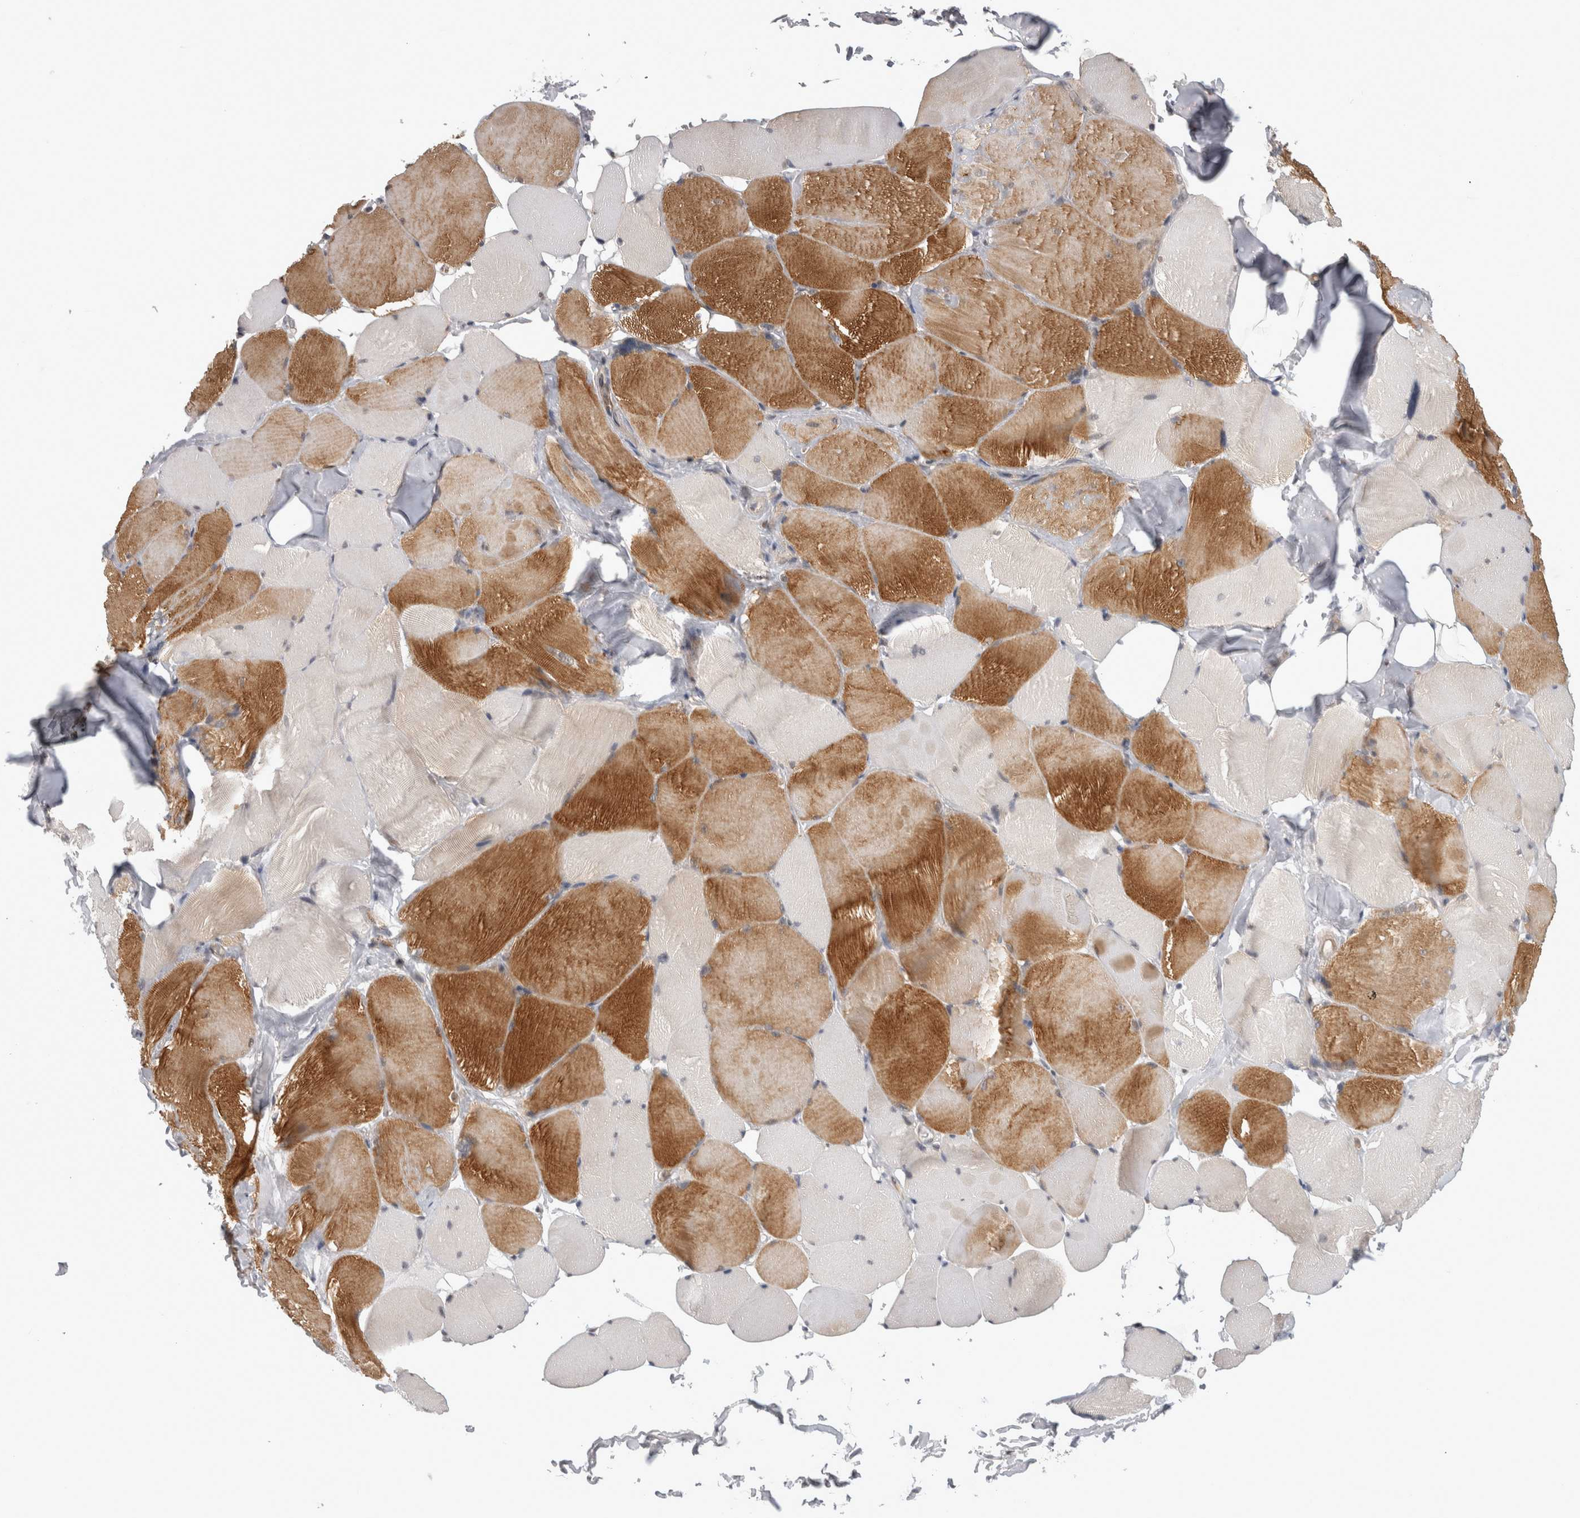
{"staining": {"intensity": "strong", "quantity": "25%-75%", "location": "cytoplasmic/membranous"}, "tissue": "skeletal muscle", "cell_type": "Myocytes", "image_type": "normal", "snomed": [{"axis": "morphology", "description": "Normal tissue, NOS"}, {"axis": "topography", "description": "Skin"}, {"axis": "topography", "description": "Skeletal muscle"}], "caption": "Skeletal muscle stained with immunohistochemistry shows strong cytoplasmic/membranous positivity in about 25%-75% of myocytes.", "gene": "PSMB2", "patient": {"sex": "male", "age": 83}}